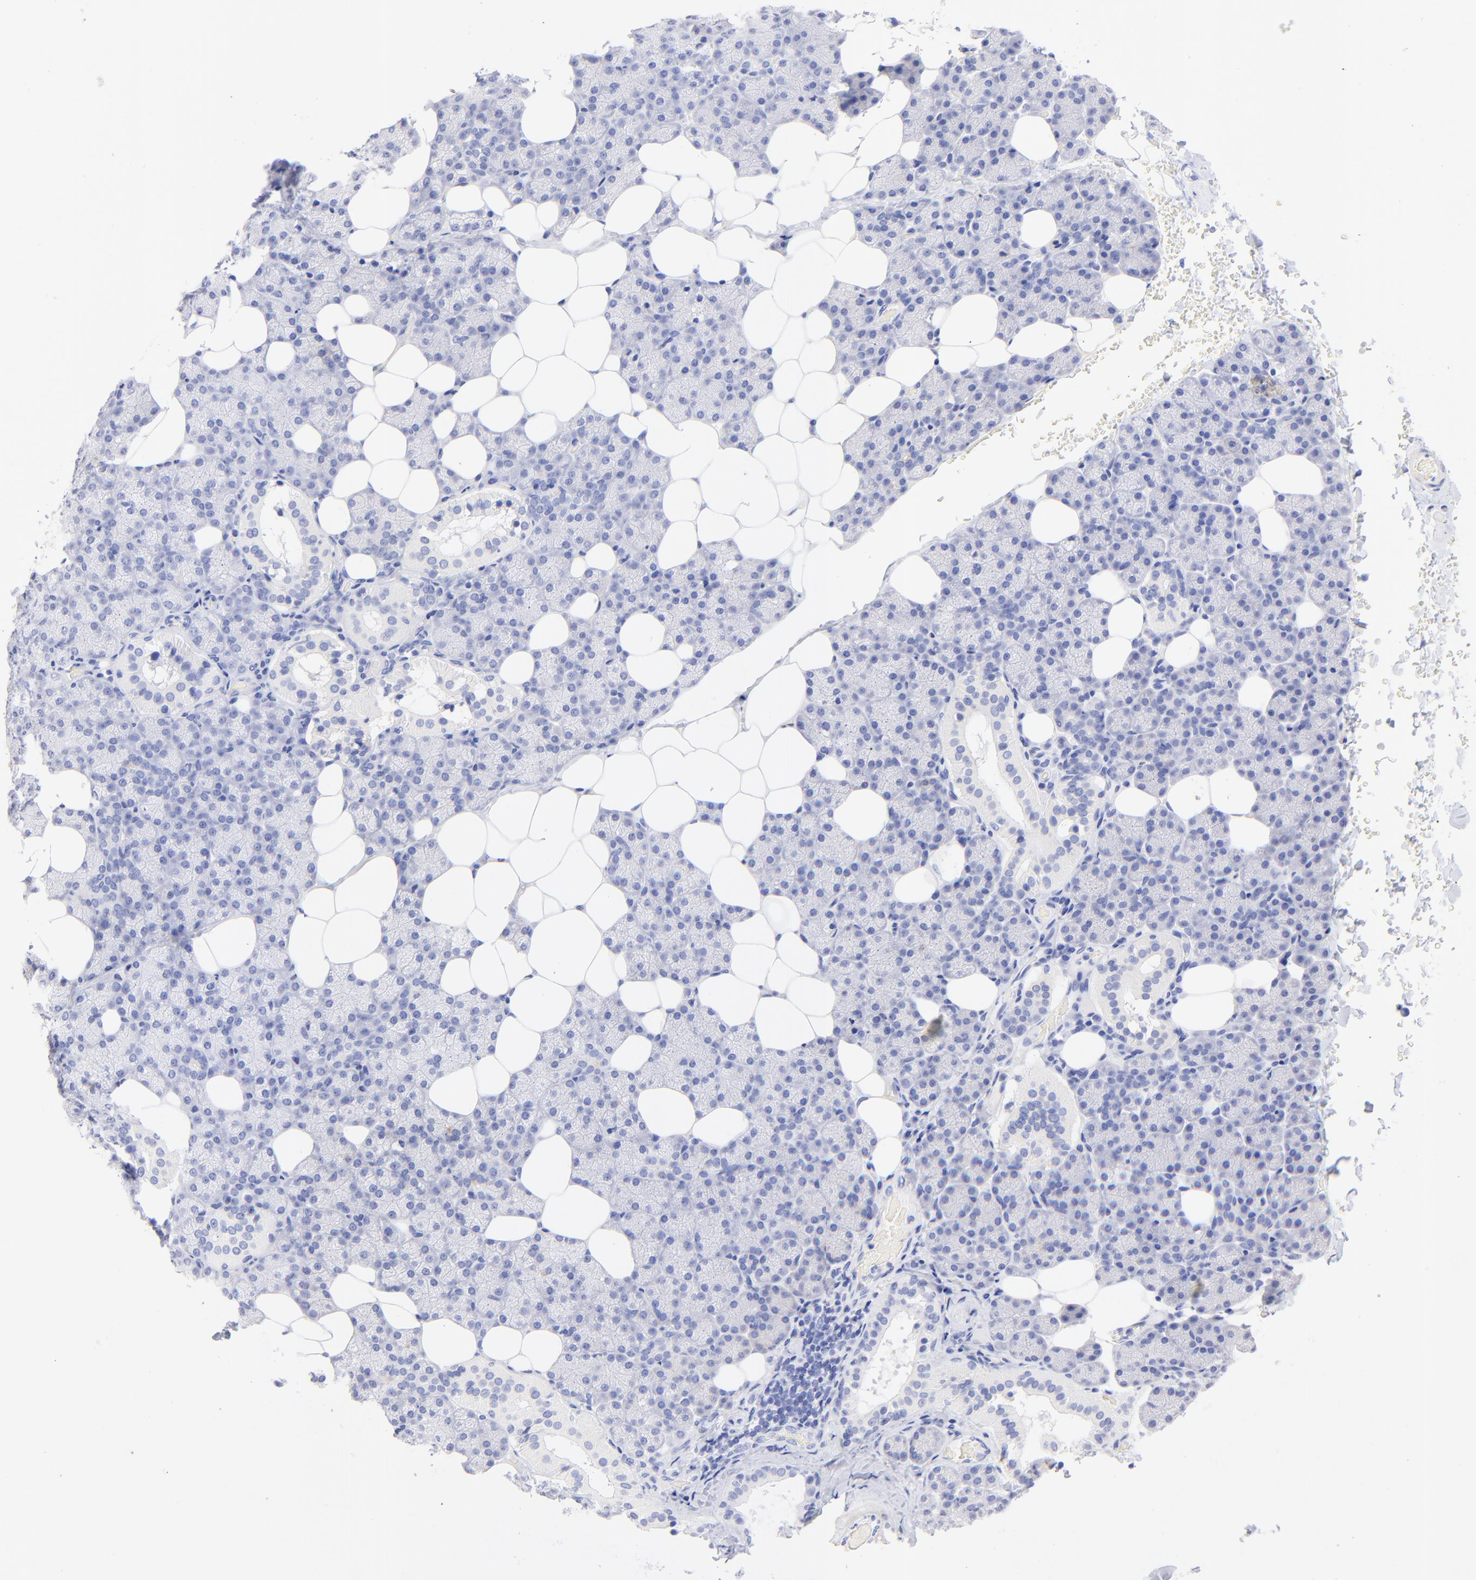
{"staining": {"intensity": "negative", "quantity": "none", "location": "none"}, "tissue": "salivary gland", "cell_type": "Glandular cells", "image_type": "normal", "snomed": [{"axis": "morphology", "description": "Normal tissue, NOS"}, {"axis": "topography", "description": "Lymph node"}, {"axis": "topography", "description": "Salivary gland"}], "caption": "High magnification brightfield microscopy of unremarkable salivary gland stained with DAB (brown) and counterstained with hematoxylin (blue): glandular cells show no significant positivity. (Brightfield microscopy of DAB immunohistochemistry at high magnification).", "gene": "C1QTNF6", "patient": {"sex": "male", "age": 8}}